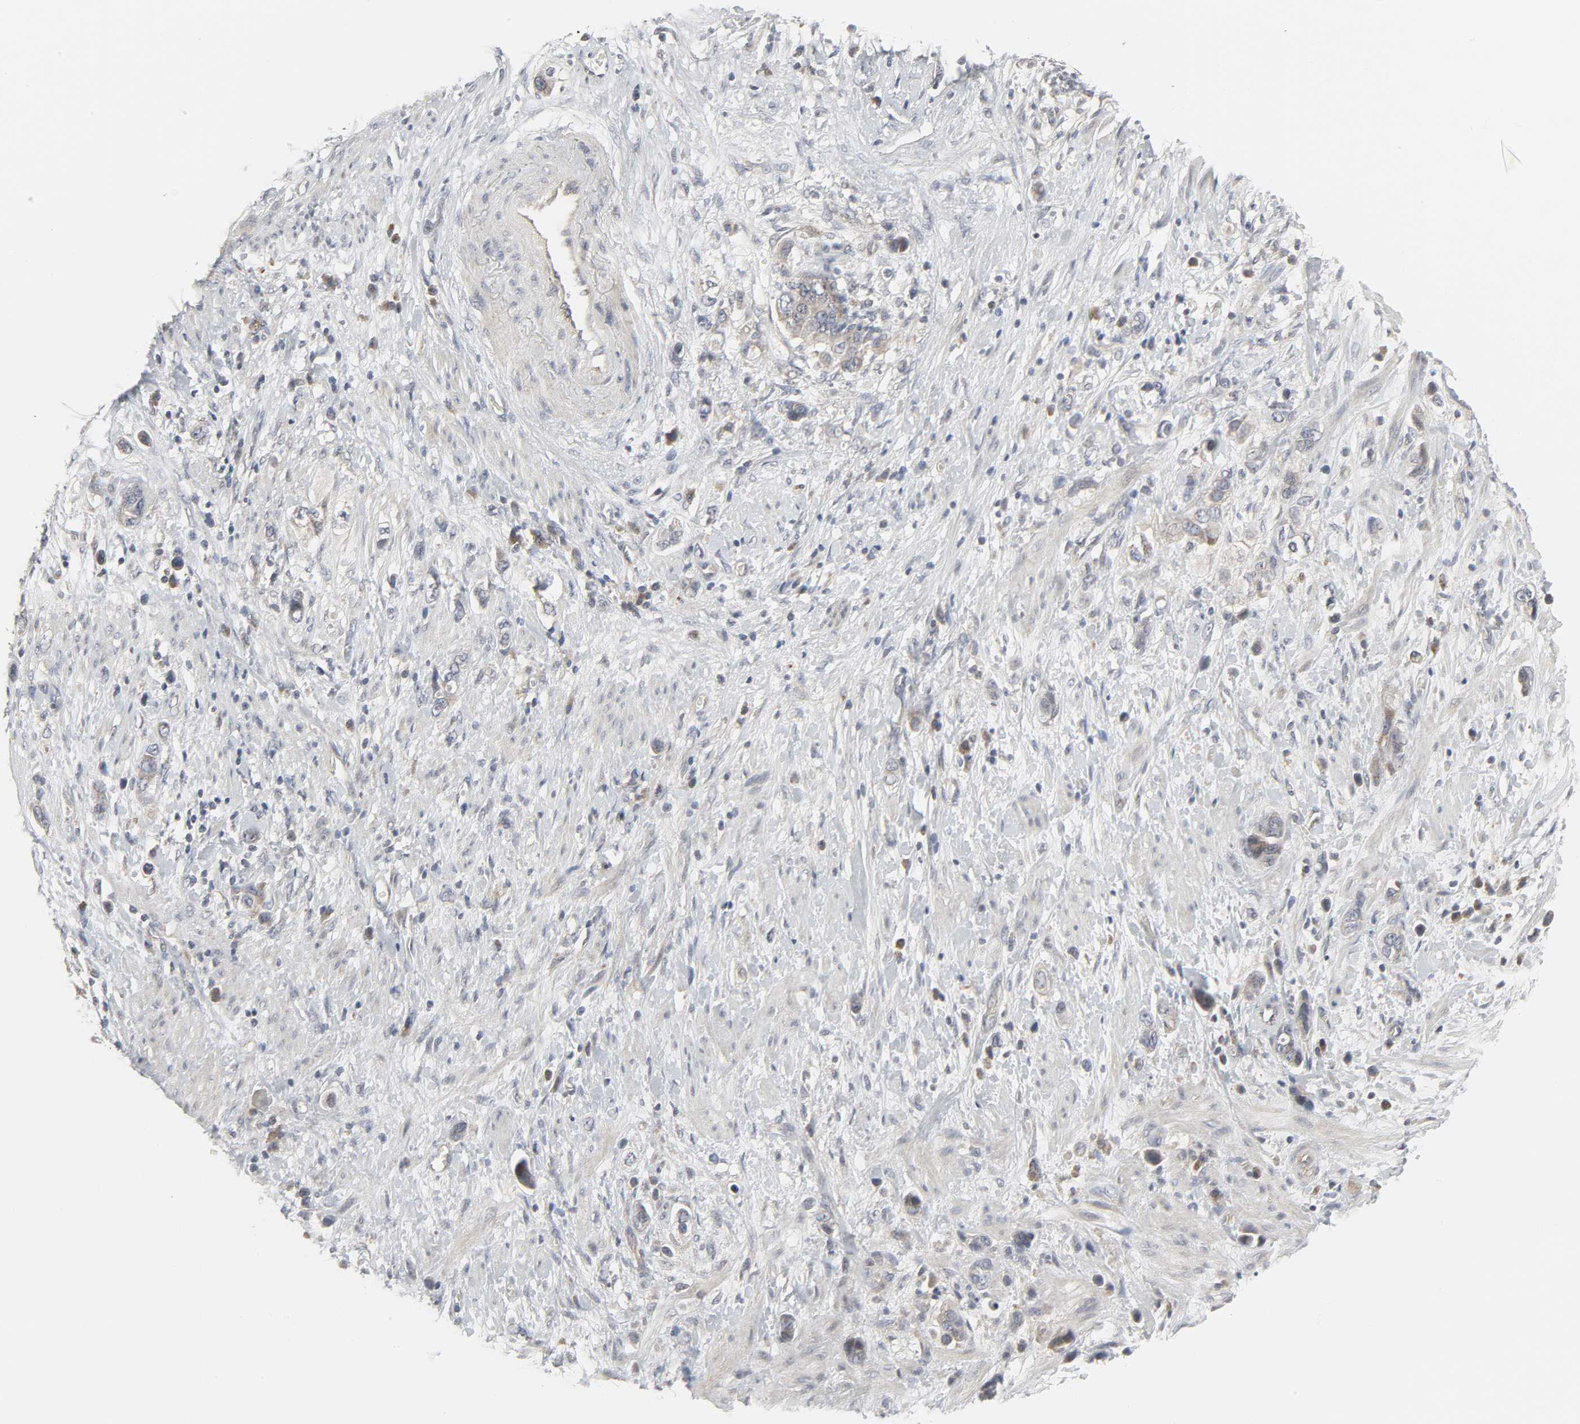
{"staining": {"intensity": "moderate", "quantity": ">75%", "location": "cytoplasmic/membranous"}, "tissue": "stomach cancer", "cell_type": "Tumor cells", "image_type": "cancer", "snomed": [{"axis": "morphology", "description": "Adenocarcinoma, NOS"}, {"axis": "topography", "description": "Stomach, lower"}], "caption": "IHC image of stomach cancer (adenocarcinoma) stained for a protein (brown), which shows medium levels of moderate cytoplasmic/membranous expression in about >75% of tumor cells.", "gene": "CLIP1", "patient": {"sex": "female", "age": 93}}